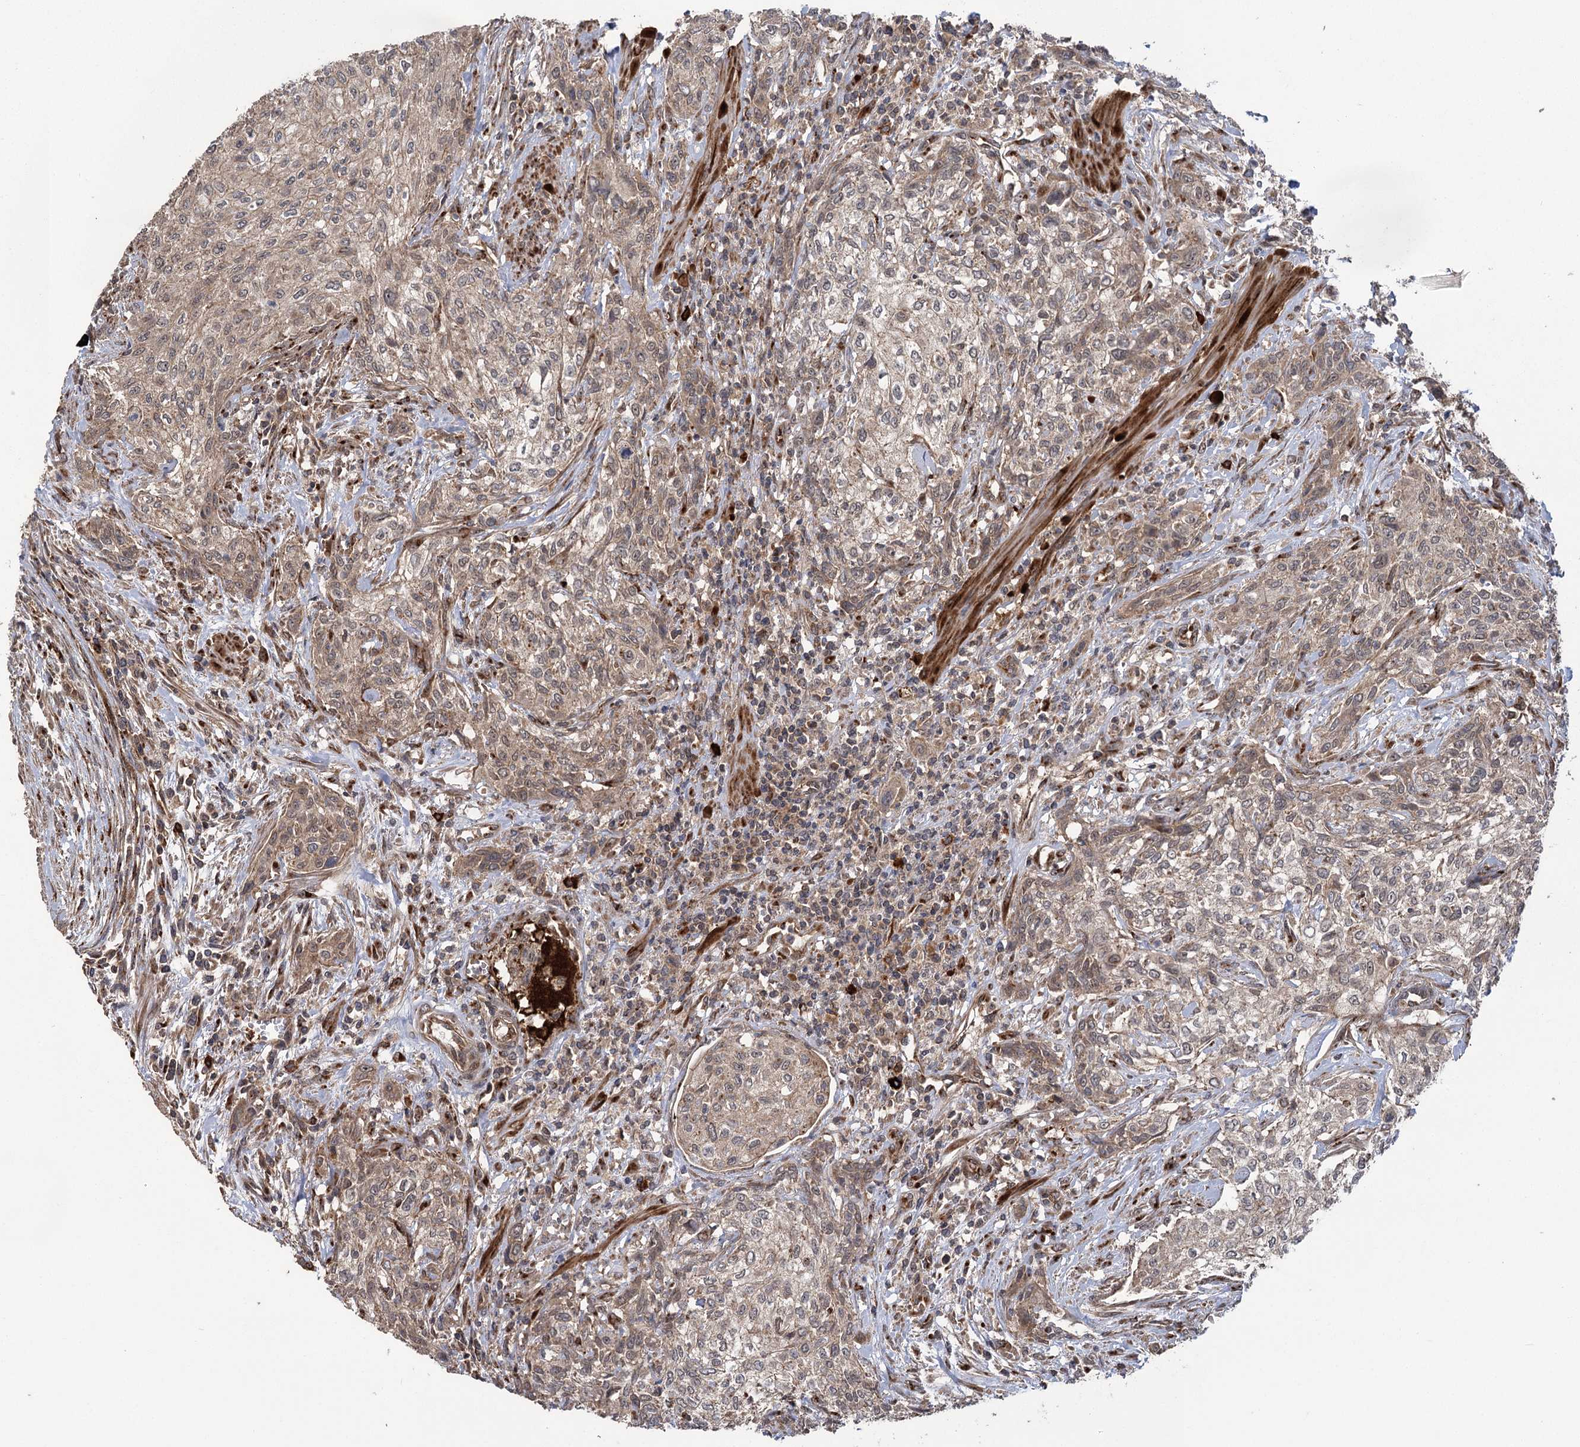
{"staining": {"intensity": "weak", "quantity": ">75%", "location": "cytoplasmic/membranous,nuclear"}, "tissue": "urothelial cancer", "cell_type": "Tumor cells", "image_type": "cancer", "snomed": [{"axis": "morphology", "description": "Normal tissue, NOS"}, {"axis": "morphology", "description": "Urothelial carcinoma, NOS"}, {"axis": "topography", "description": "Urinary bladder"}, {"axis": "topography", "description": "Peripheral nerve tissue"}], "caption": "A histopathology image of urothelial cancer stained for a protein displays weak cytoplasmic/membranous and nuclear brown staining in tumor cells. The staining is performed using DAB (3,3'-diaminobenzidine) brown chromogen to label protein expression. The nuclei are counter-stained blue using hematoxylin.", "gene": "CARD19", "patient": {"sex": "male", "age": 35}}